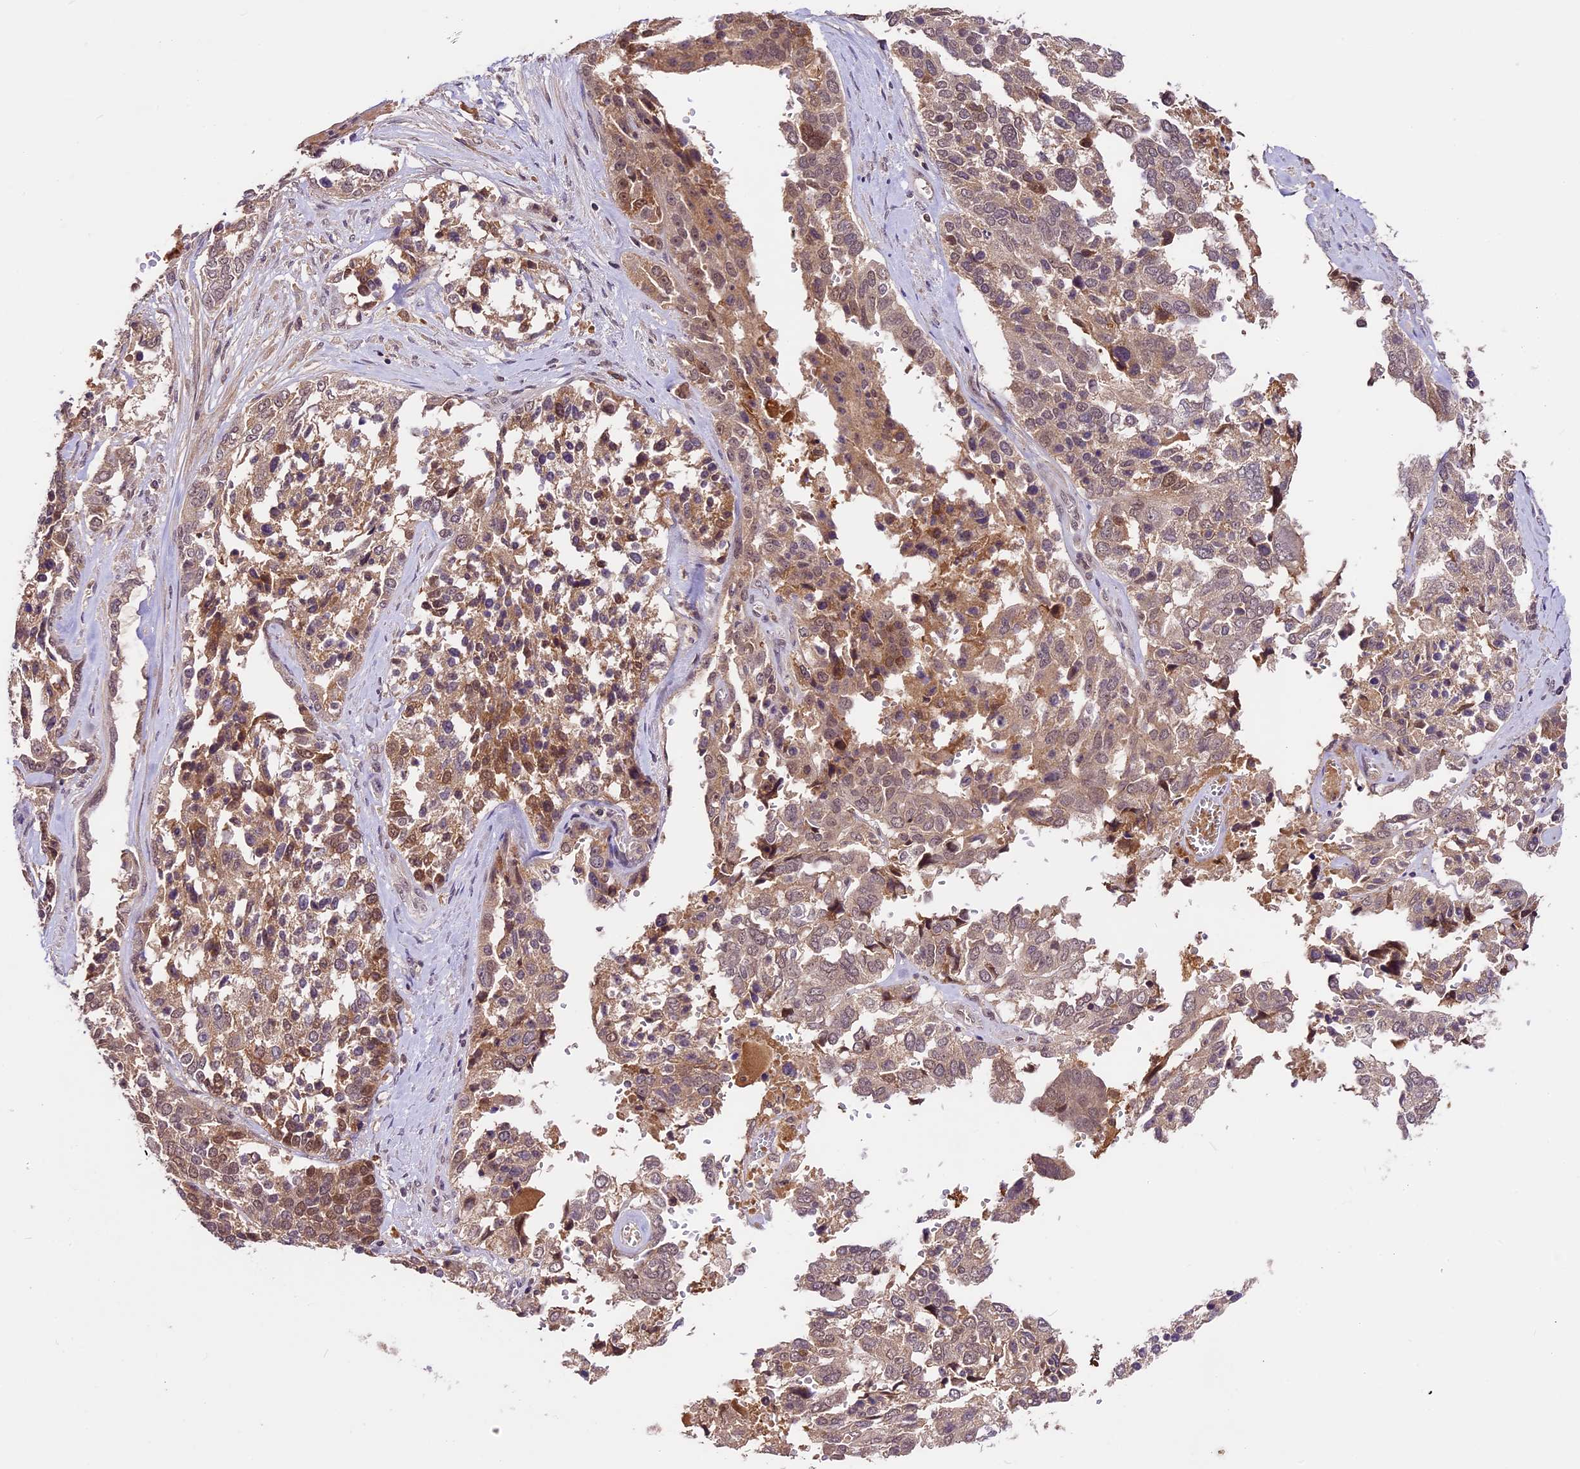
{"staining": {"intensity": "moderate", "quantity": "25%-75%", "location": "cytoplasmic/membranous,nuclear"}, "tissue": "ovarian cancer", "cell_type": "Tumor cells", "image_type": "cancer", "snomed": [{"axis": "morphology", "description": "Cystadenocarcinoma, serous, NOS"}, {"axis": "topography", "description": "Ovary"}], "caption": "Moderate cytoplasmic/membranous and nuclear staining for a protein is present in about 25%-75% of tumor cells of ovarian cancer (serous cystadenocarcinoma) using immunohistochemistry.", "gene": "ATP10A", "patient": {"sex": "female", "age": 44}}